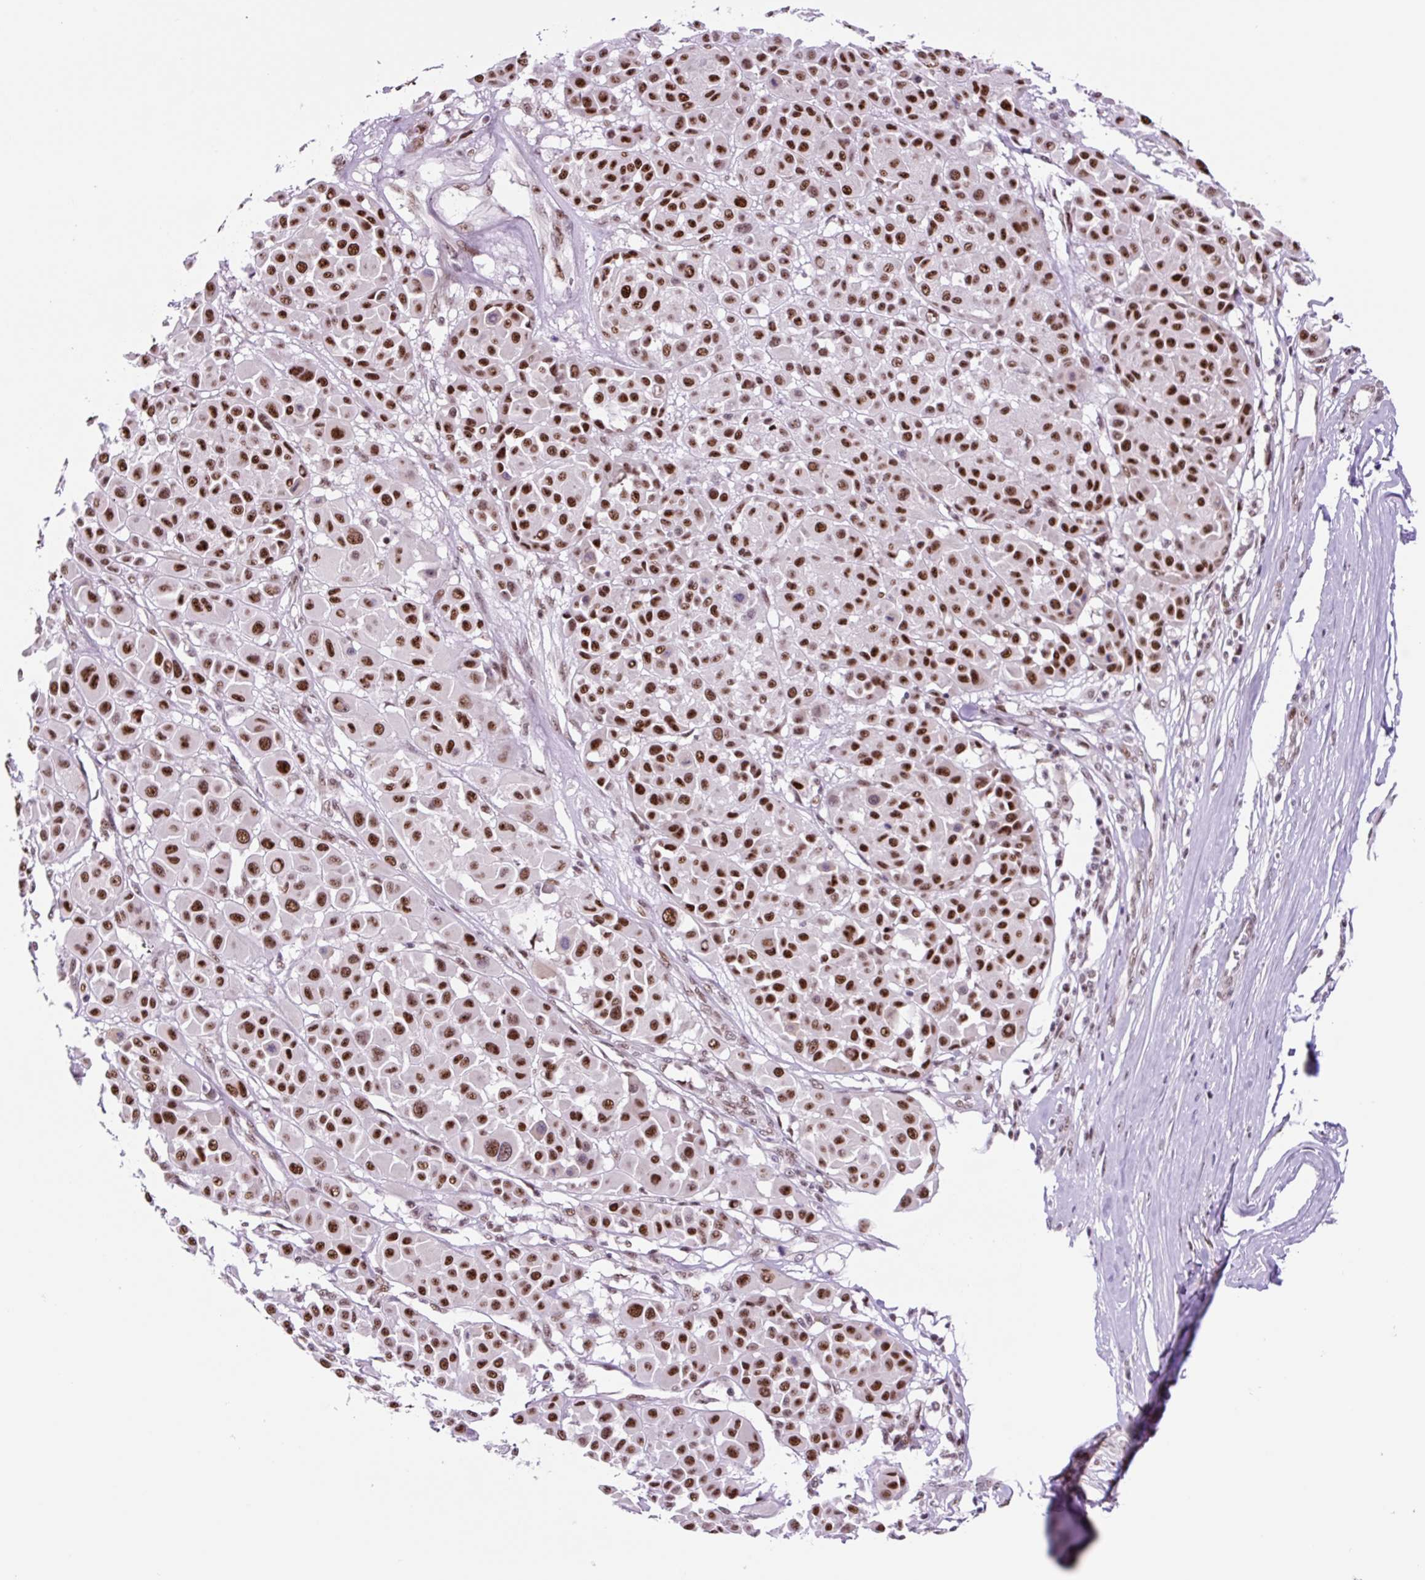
{"staining": {"intensity": "strong", "quantity": ">75%", "location": "nuclear"}, "tissue": "melanoma", "cell_type": "Tumor cells", "image_type": "cancer", "snomed": [{"axis": "morphology", "description": "Malignant melanoma, Metastatic site"}, {"axis": "topography", "description": "Soft tissue"}], "caption": "A brown stain labels strong nuclear positivity of a protein in malignant melanoma (metastatic site) tumor cells. The protein of interest is stained brown, and the nuclei are stained in blue (DAB (3,3'-diaminobenzidine) IHC with brightfield microscopy, high magnification).", "gene": "TAF1A", "patient": {"sex": "male", "age": 41}}